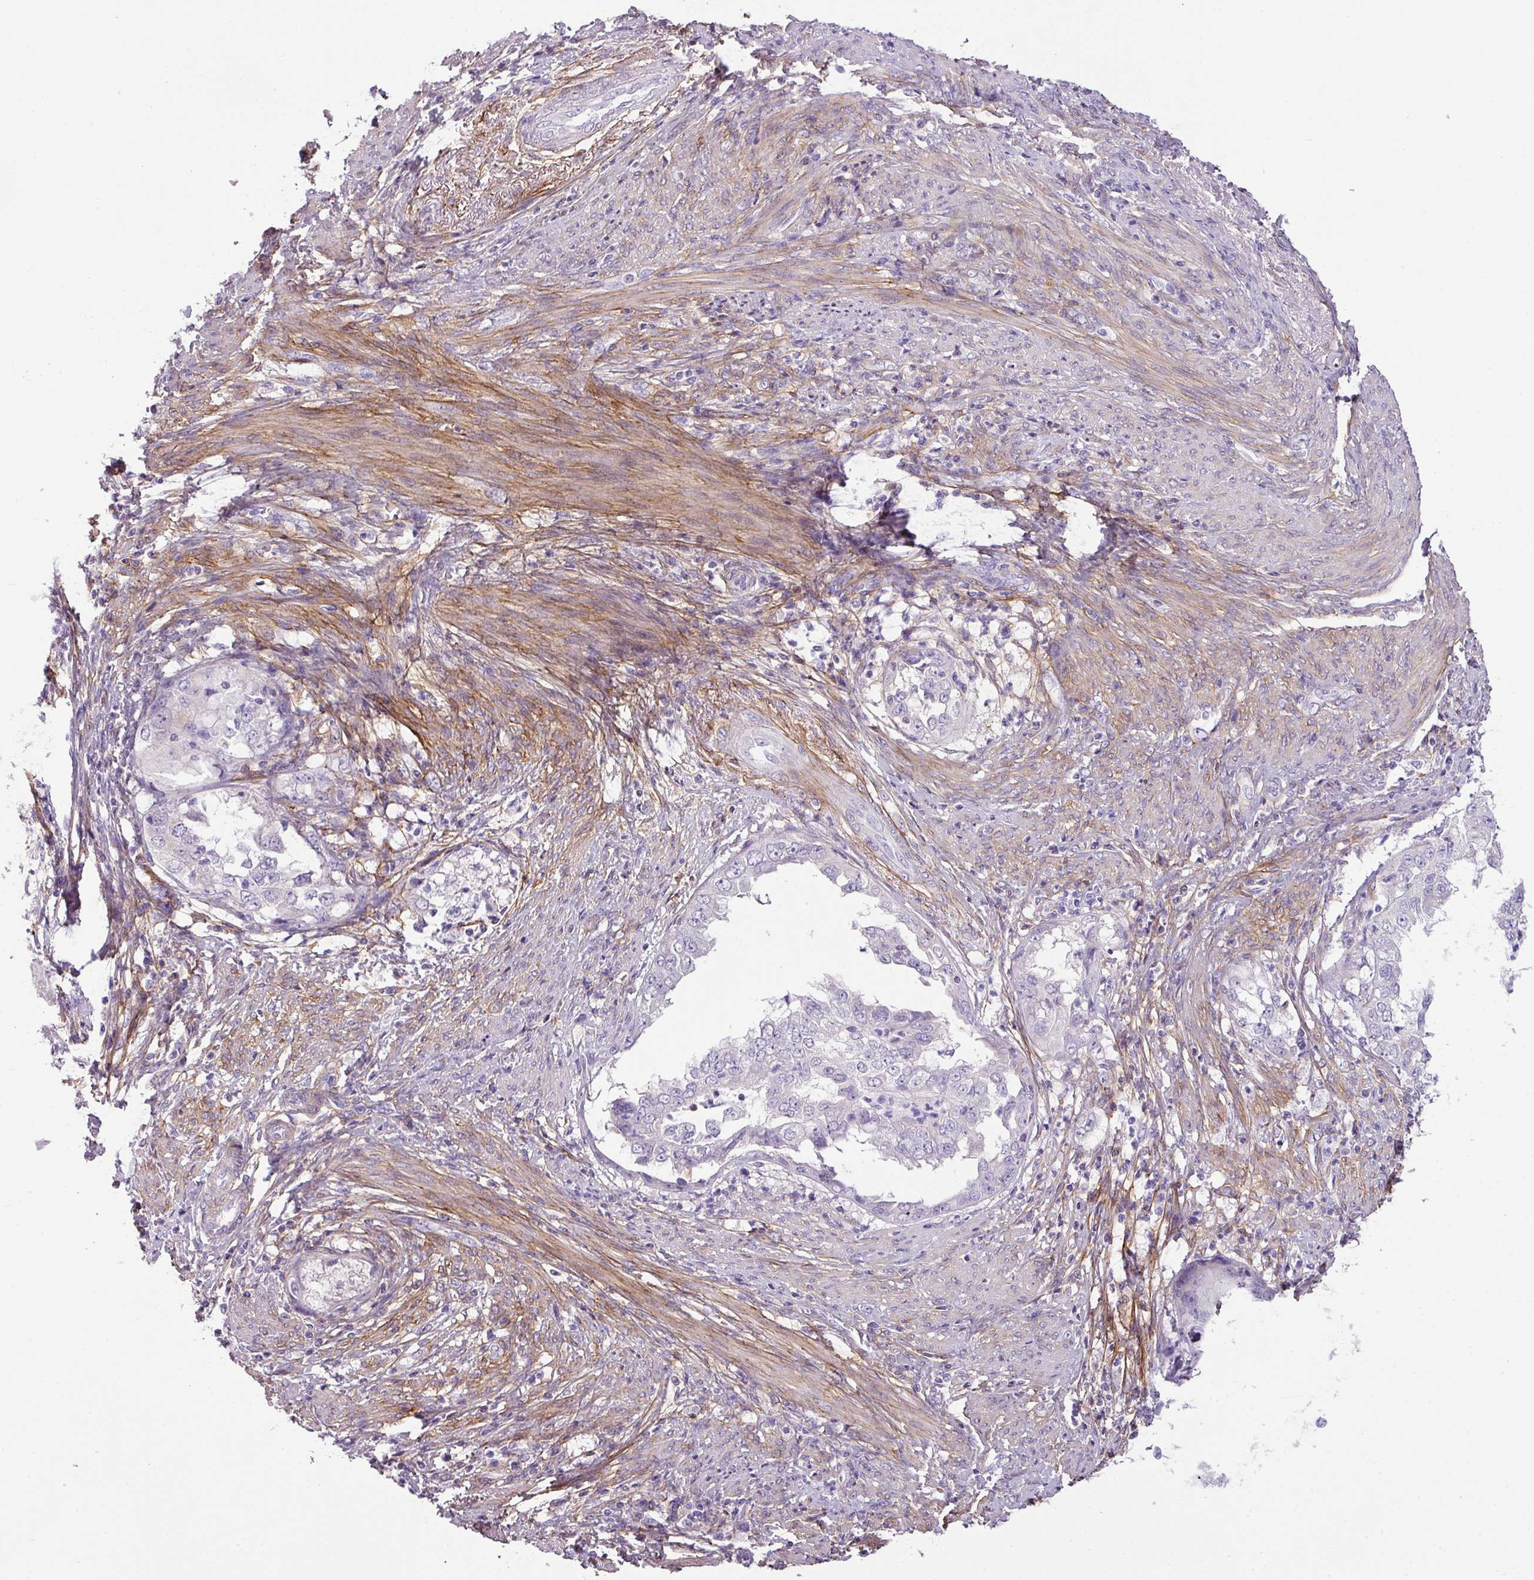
{"staining": {"intensity": "negative", "quantity": "none", "location": "none"}, "tissue": "endometrial cancer", "cell_type": "Tumor cells", "image_type": "cancer", "snomed": [{"axis": "morphology", "description": "Adenocarcinoma, NOS"}, {"axis": "topography", "description": "Endometrium"}], "caption": "This is a histopathology image of immunohistochemistry (IHC) staining of endometrial cancer, which shows no staining in tumor cells.", "gene": "PARD6G", "patient": {"sex": "female", "age": 85}}